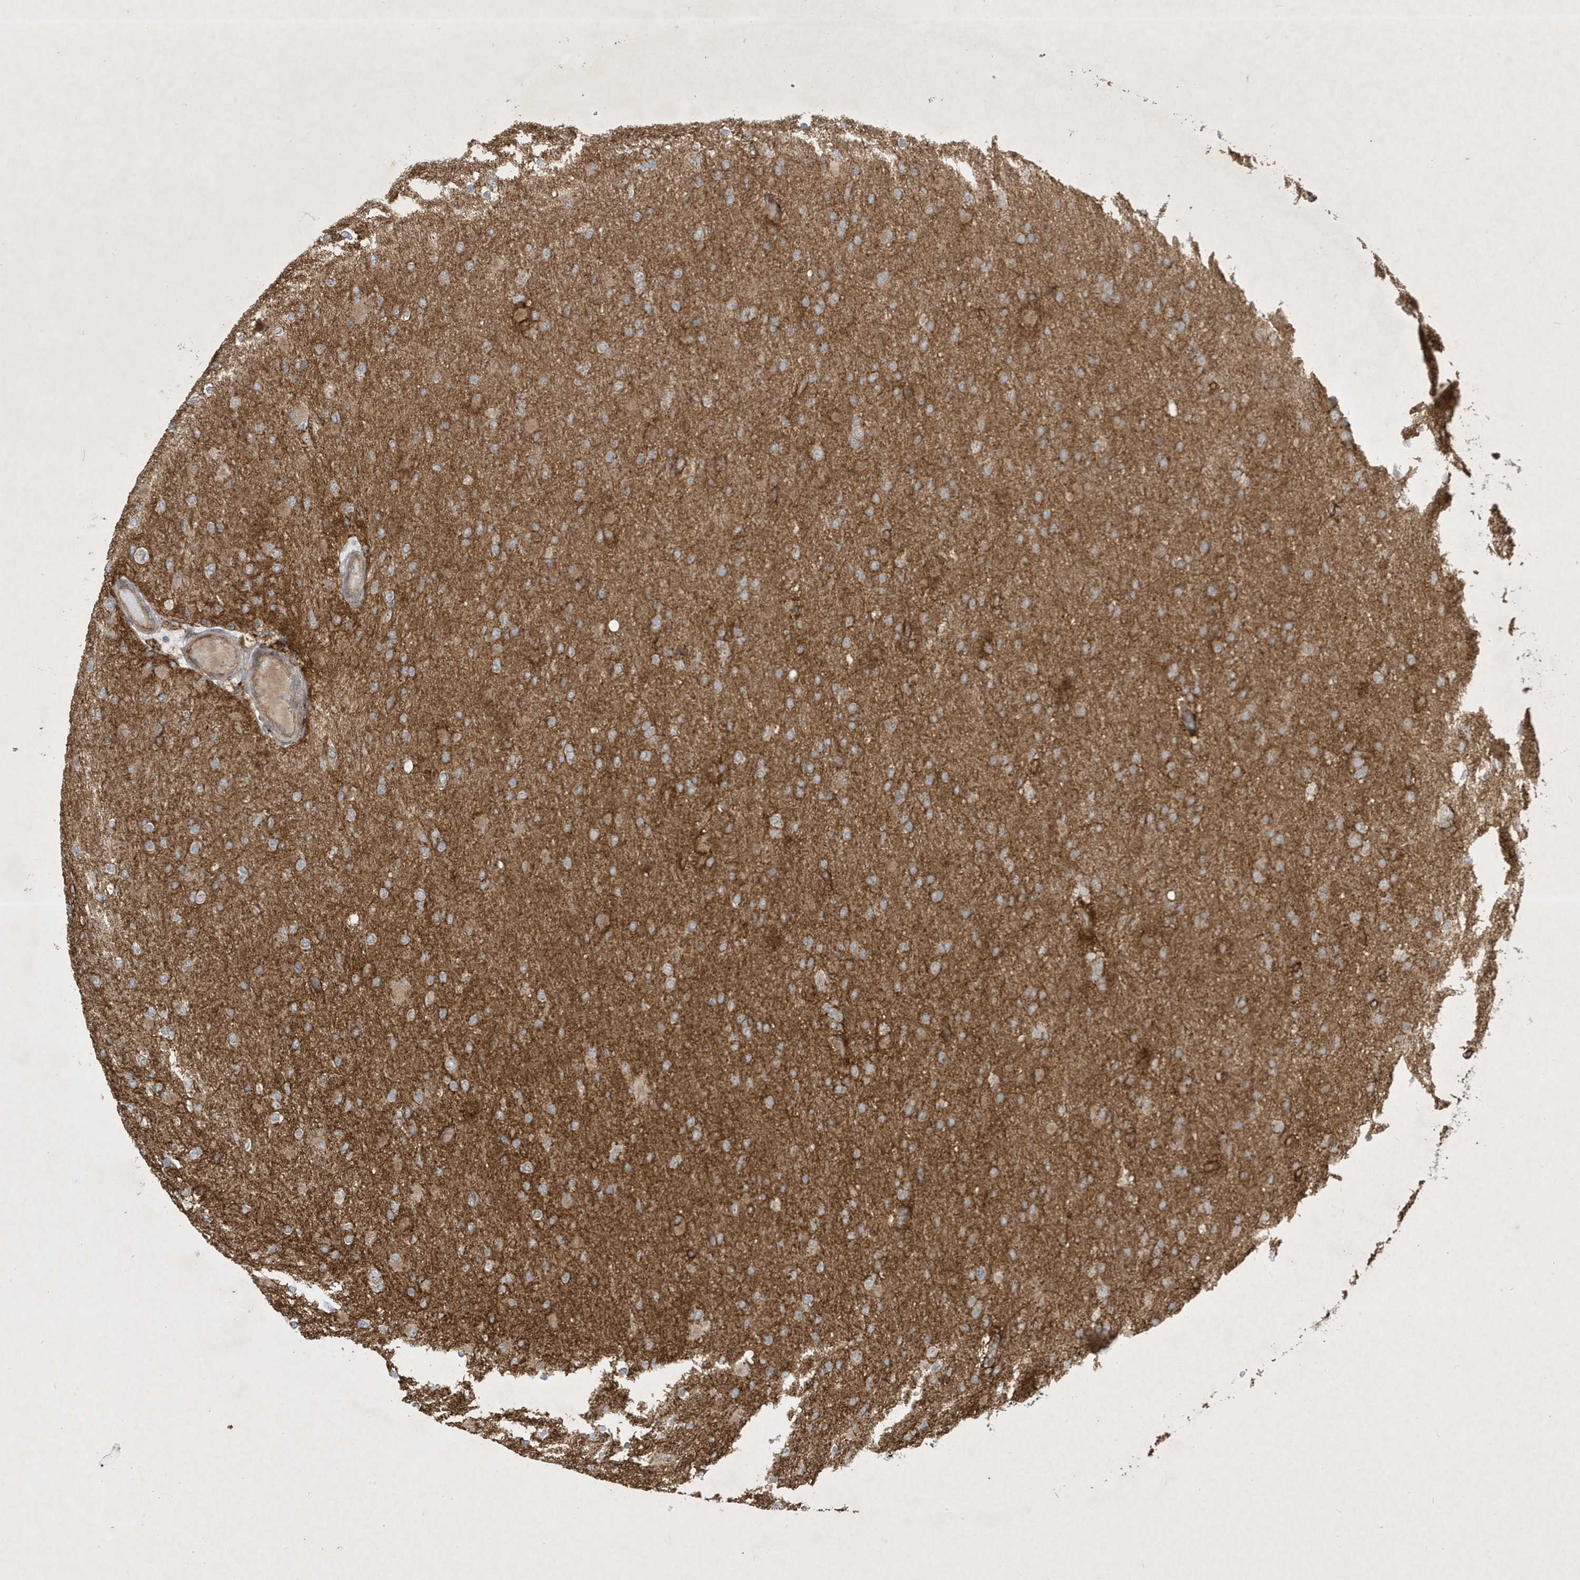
{"staining": {"intensity": "moderate", "quantity": ">75%", "location": "cytoplasmic/membranous"}, "tissue": "glioma", "cell_type": "Tumor cells", "image_type": "cancer", "snomed": [{"axis": "morphology", "description": "Glioma, malignant, High grade"}, {"axis": "topography", "description": "Cerebral cortex"}], "caption": "High-grade glioma (malignant) stained with a brown dye shows moderate cytoplasmic/membranous positive staining in approximately >75% of tumor cells.", "gene": "IFT57", "patient": {"sex": "female", "age": 36}}